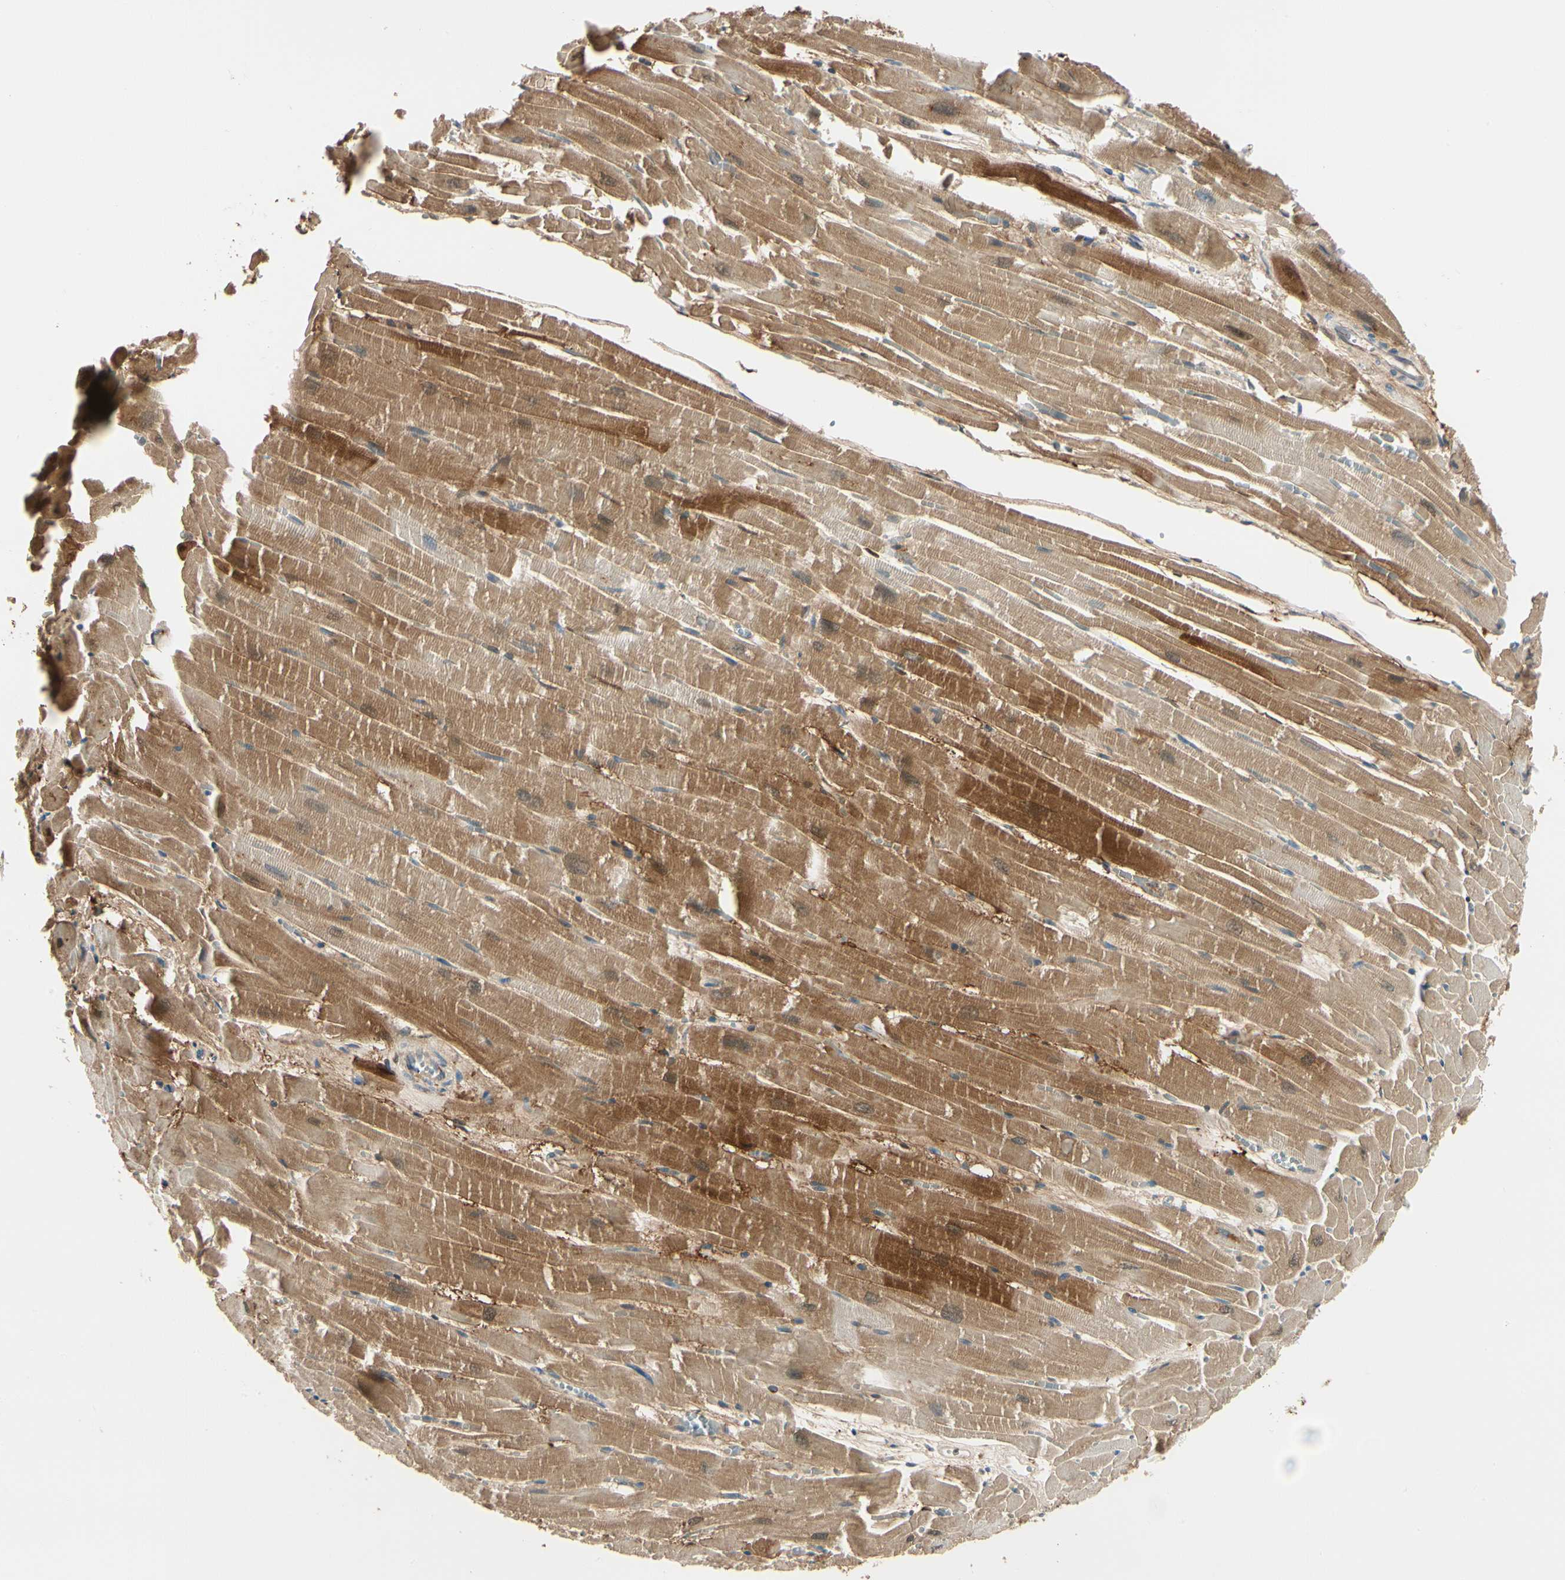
{"staining": {"intensity": "moderate", "quantity": "25%-75%", "location": "cytoplasmic/membranous,nuclear"}, "tissue": "heart muscle", "cell_type": "Cardiomyocytes", "image_type": "normal", "snomed": [{"axis": "morphology", "description": "Normal tissue, NOS"}, {"axis": "topography", "description": "Heart"}], "caption": "Heart muscle stained with a brown dye shows moderate cytoplasmic/membranous,nuclear positive positivity in about 25%-75% of cardiomyocytes.", "gene": "FTH1", "patient": {"sex": "female", "age": 19}}